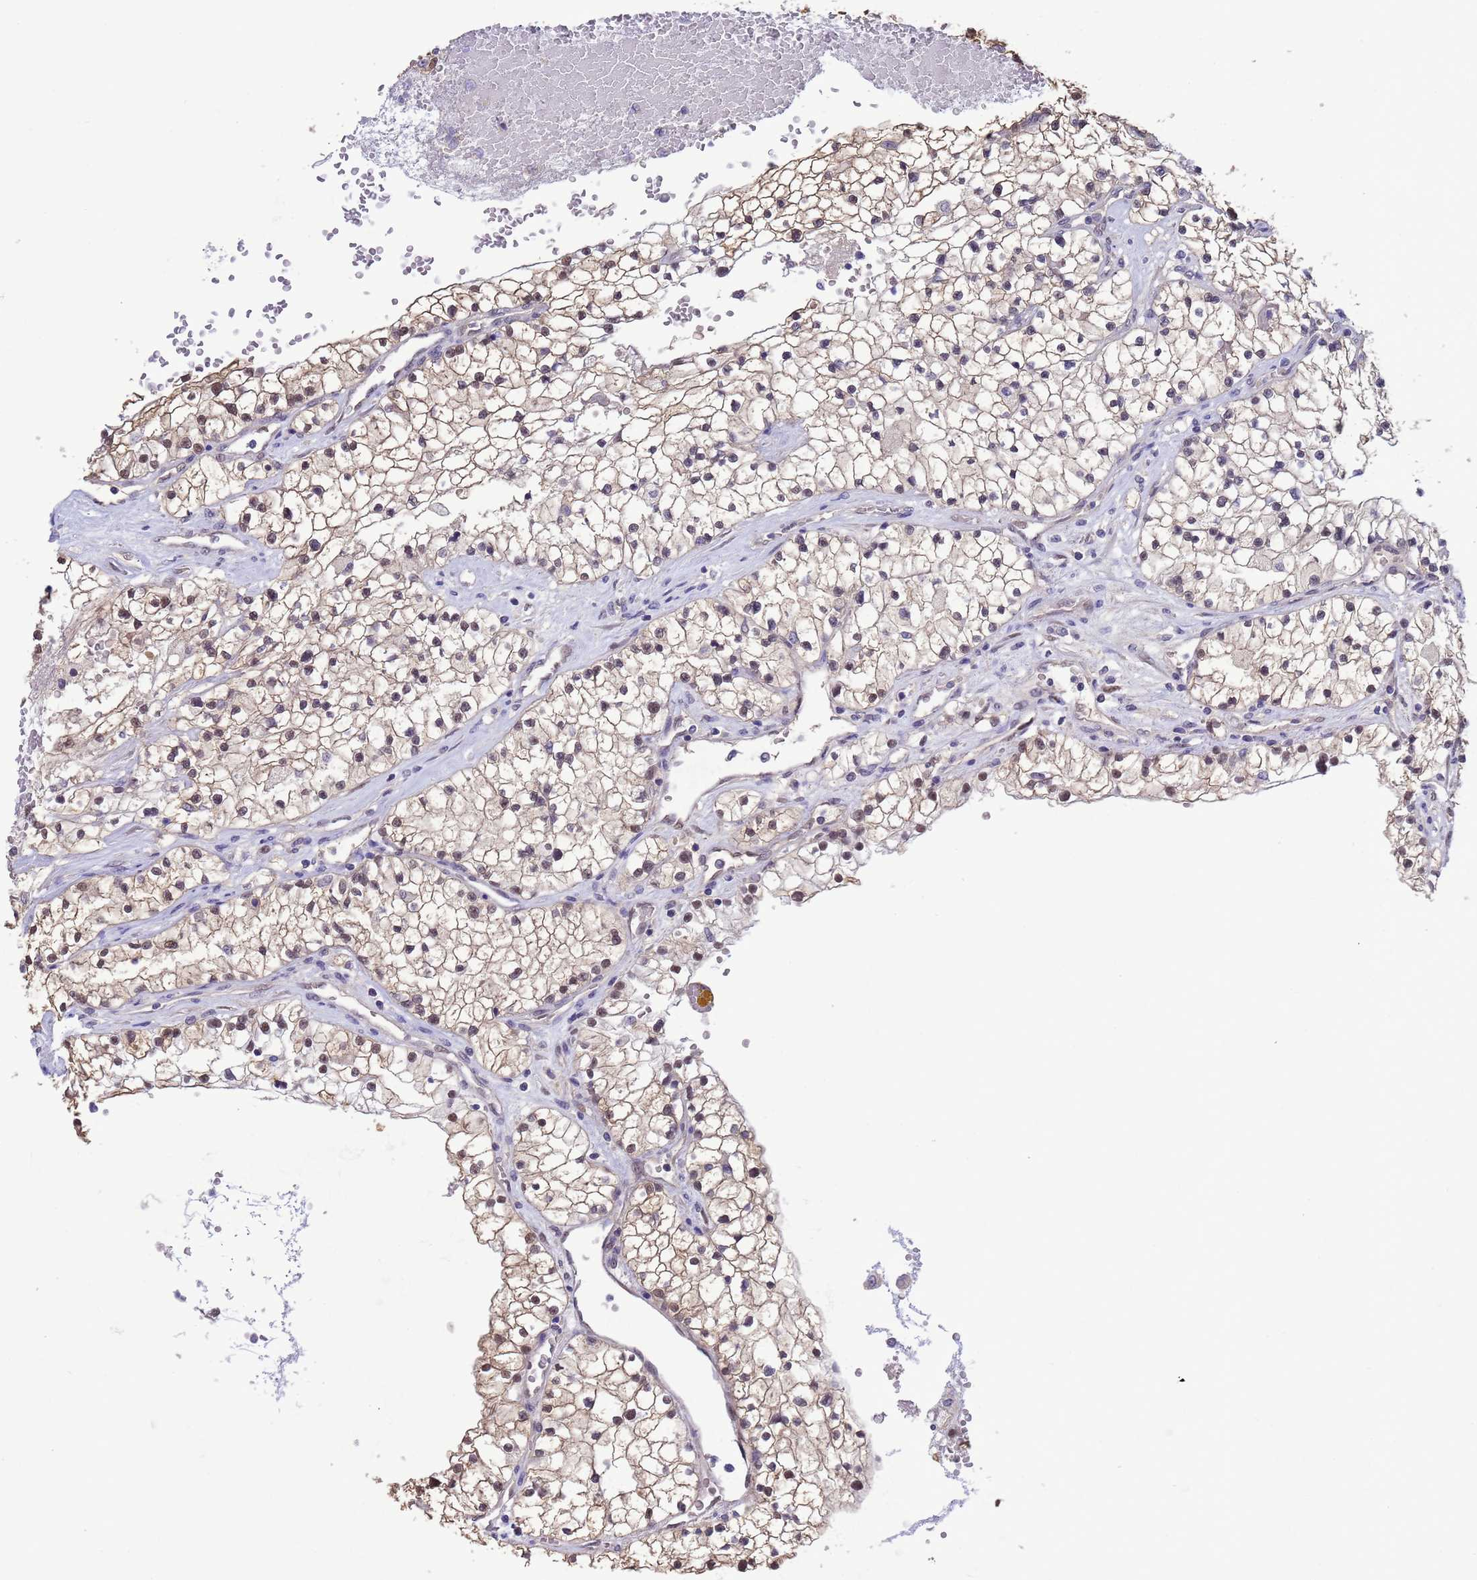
{"staining": {"intensity": "weak", "quantity": "<25%", "location": "nuclear"}, "tissue": "renal cancer", "cell_type": "Tumor cells", "image_type": "cancer", "snomed": [{"axis": "morphology", "description": "Normal tissue, NOS"}, {"axis": "morphology", "description": "Adenocarcinoma, NOS"}, {"axis": "topography", "description": "Kidney"}], "caption": "Immunohistochemical staining of human adenocarcinoma (renal) reveals no significant expression in tumor cells.", "gene": "ZNF461", "patient": {"sex": "male", "age": 68}}